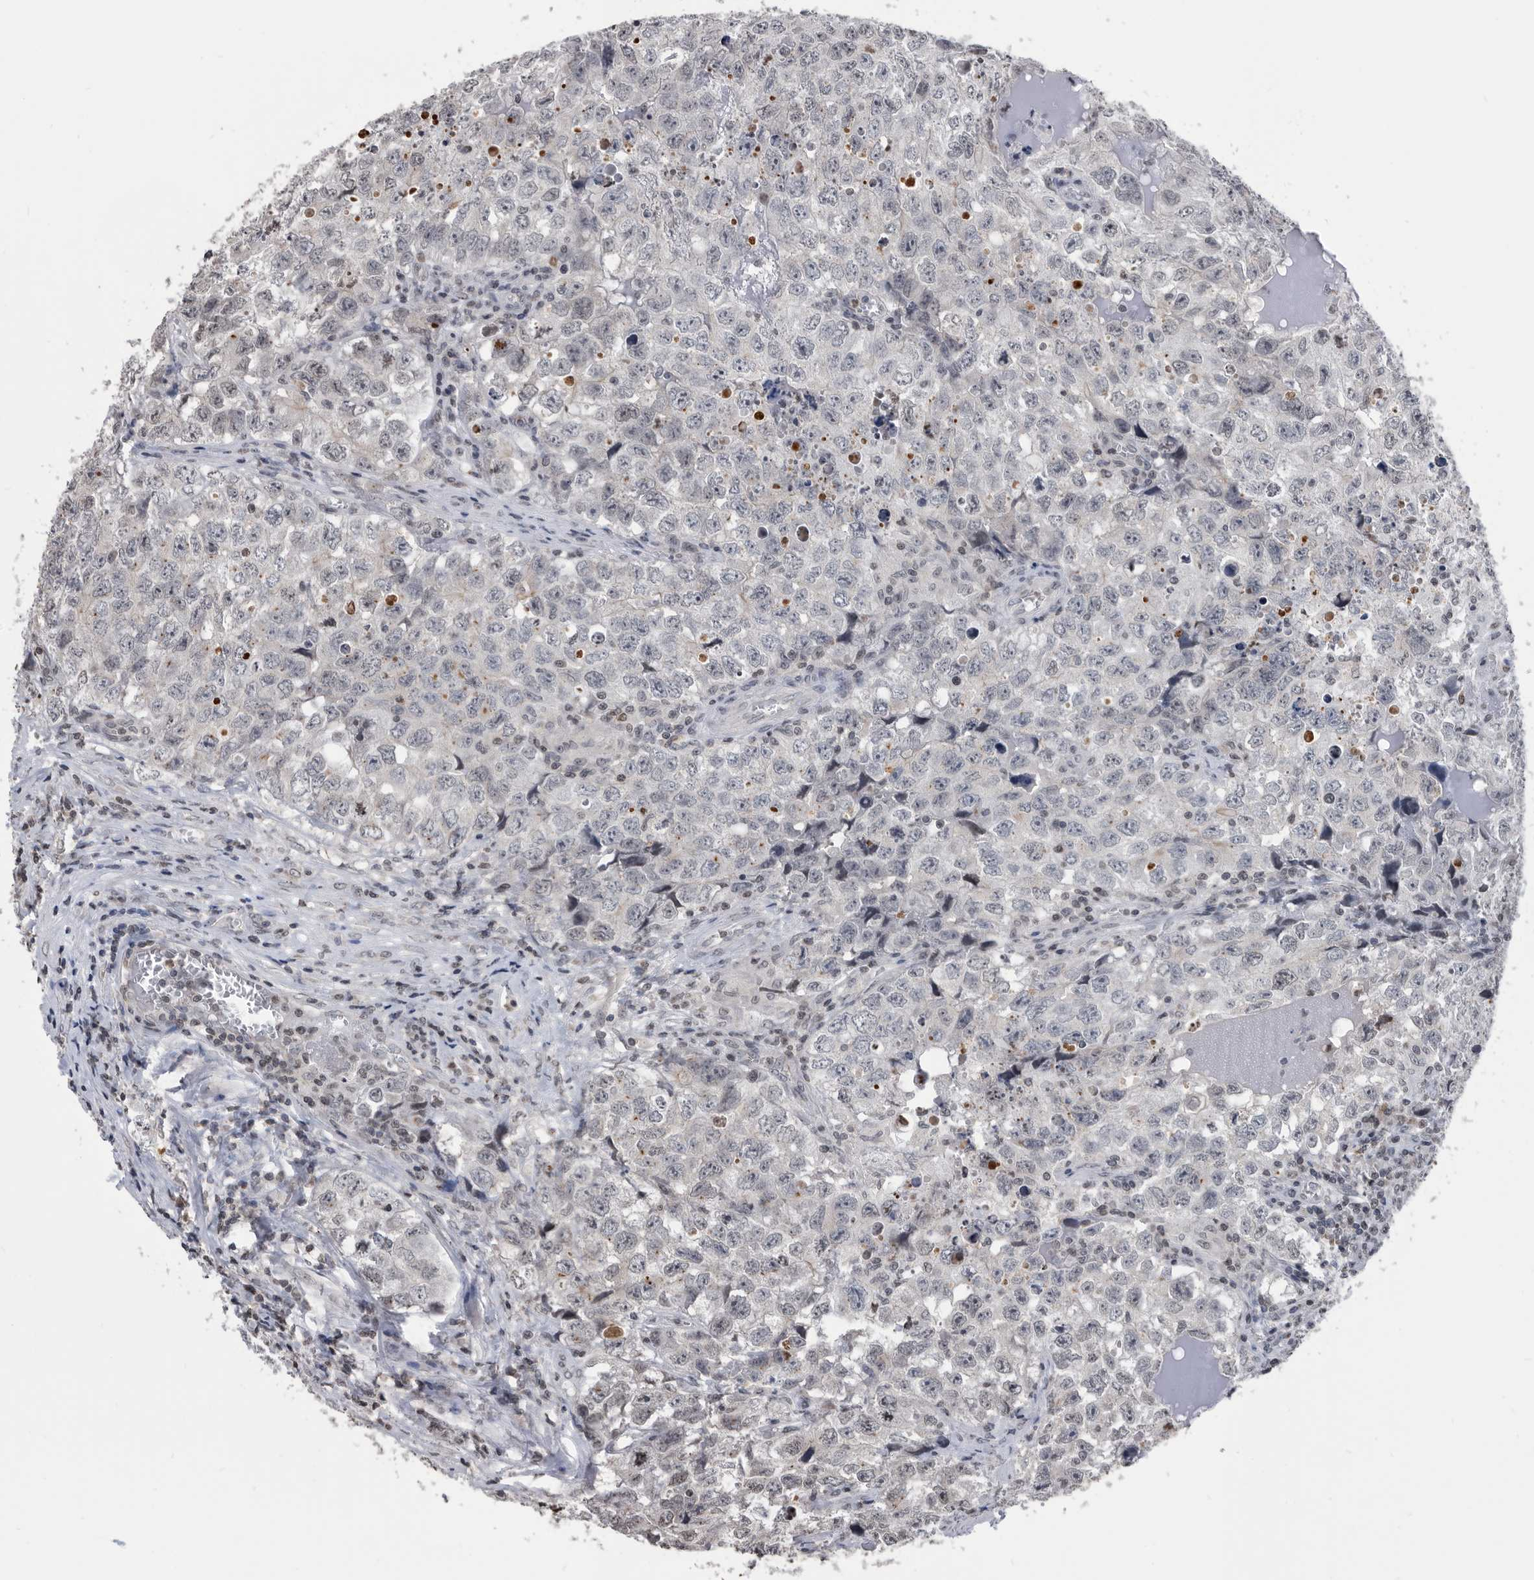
{"staining": {"intensity": "weak", "quantity": "25%-75%", "location": "nuclear"}, "tissue": "testis cancer", "cell_type": "Tumor cells", "image_type": "cancer", "snomed": [{"axis": "morphology", "description": "Seminoma, NOS"}, {"axis": "morphology", "description": "Carcinoma, Embryonal, NOS"}, {"axis": "topography", "description": "Testis"}], "caption": "This is an image of IHC staining of testis cancer (embryonal carcinoma), which shows weak positivity in the nuclear of tumor cells.", "gene": "TSTD1", "patient": {"sex": "male", "age": 43}}